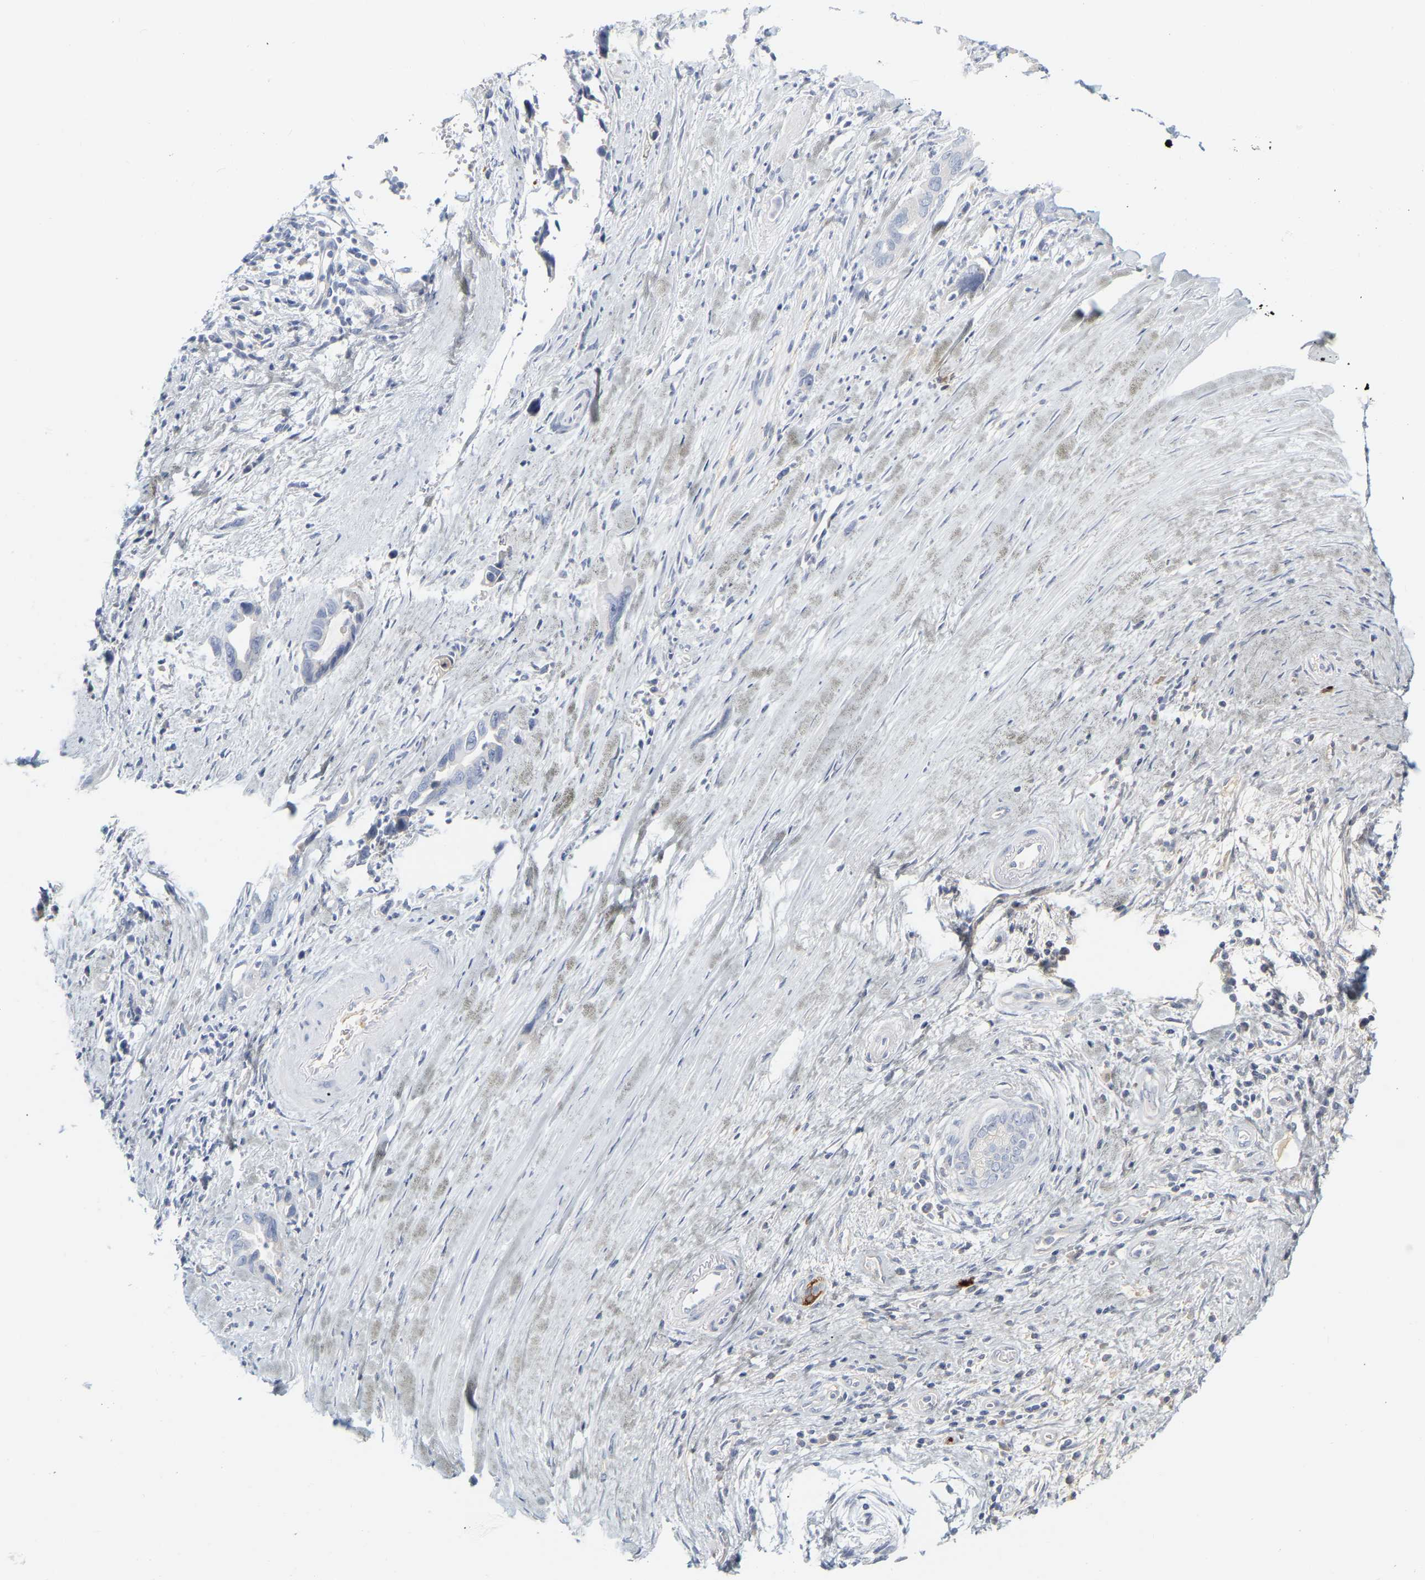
{"staining": {"intensity": "negative", "quantity": "none", "location": "none"}, "tissue": "pancreatic cancer", "cell_type": "Tumor cells", "image_type": "cancer", "snomed": [{"axis": "morphology", "description": "Adenocarcinoma, NOS"}, {"axis": "topography", "description": "Pancreas"}], "caption": "Pancreatic cancer (adenocarcinoma) was stained to show a protein in brown. There is no significant positivity in tumor cells.", "gene": "GNAS", "patient": {"sex": "female", "age": 70}}